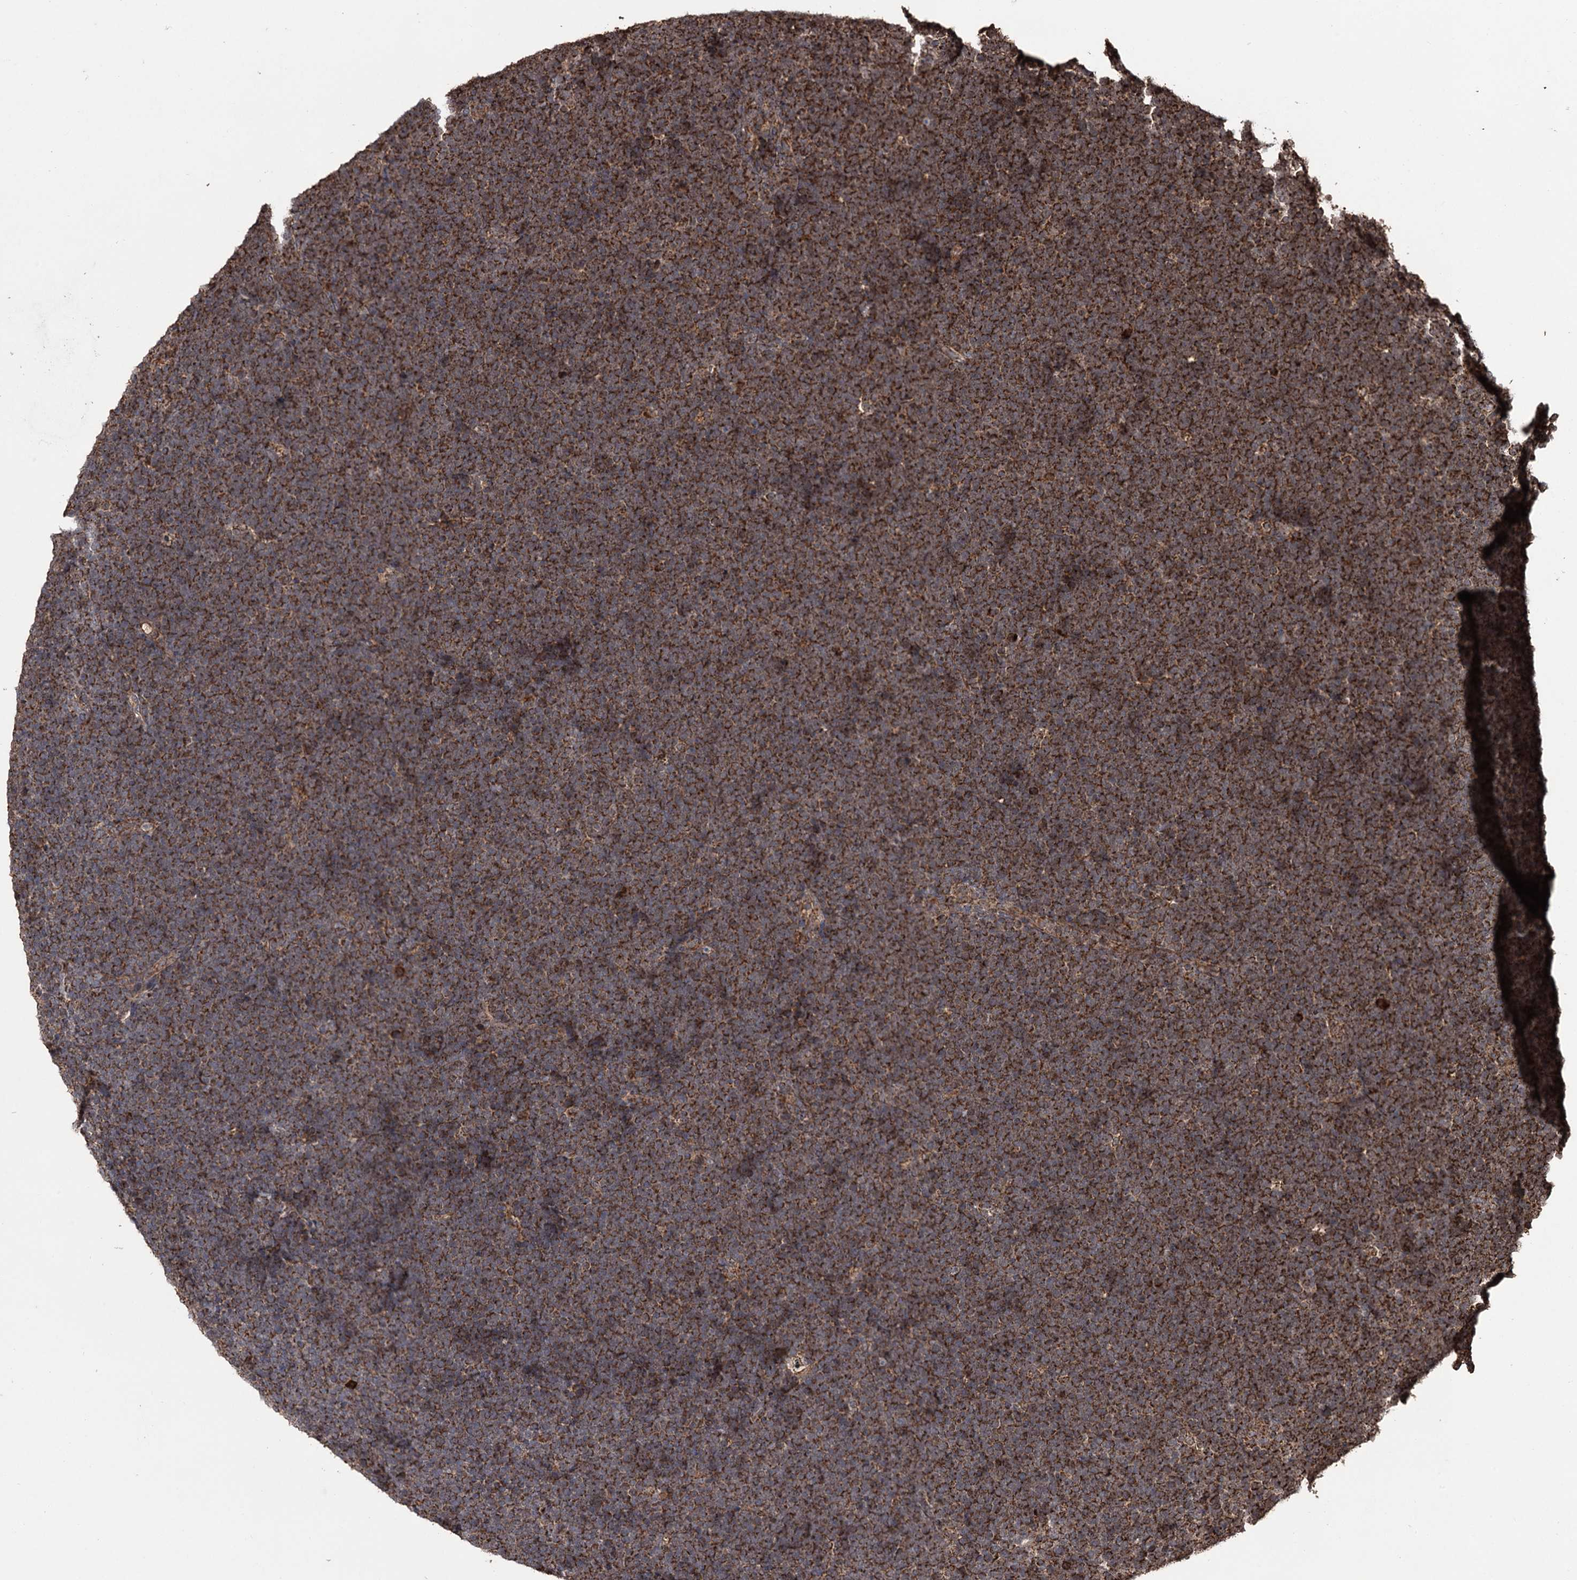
{"staining": {"intensity": "strong", "quantity": ">75%", "location": "cytoplasmic/membranous"}, "tissue": "lymphoma", "cell_type": "Tumor cells", "image_type": "cancer", "snomed": [{"axis": "morphology", "description": "Malignant lymphoma, non-Hodgkin's type, High grade"}, {"axis": "topography", "description": "Lymph node"}], "caption": "Immunohistochemical staining of malignant lymphoma, non-Hodgkin's type (high-grade) shows strong cytoplasmic/membranous protein staining in about >75% of tumor cells. (DAB (3,3'-diaminobenzidine) = brown stain, brightfield microscopy at high magnification).", "gene": "IPO4", "patient": {"sex": "male", "age": 13}}